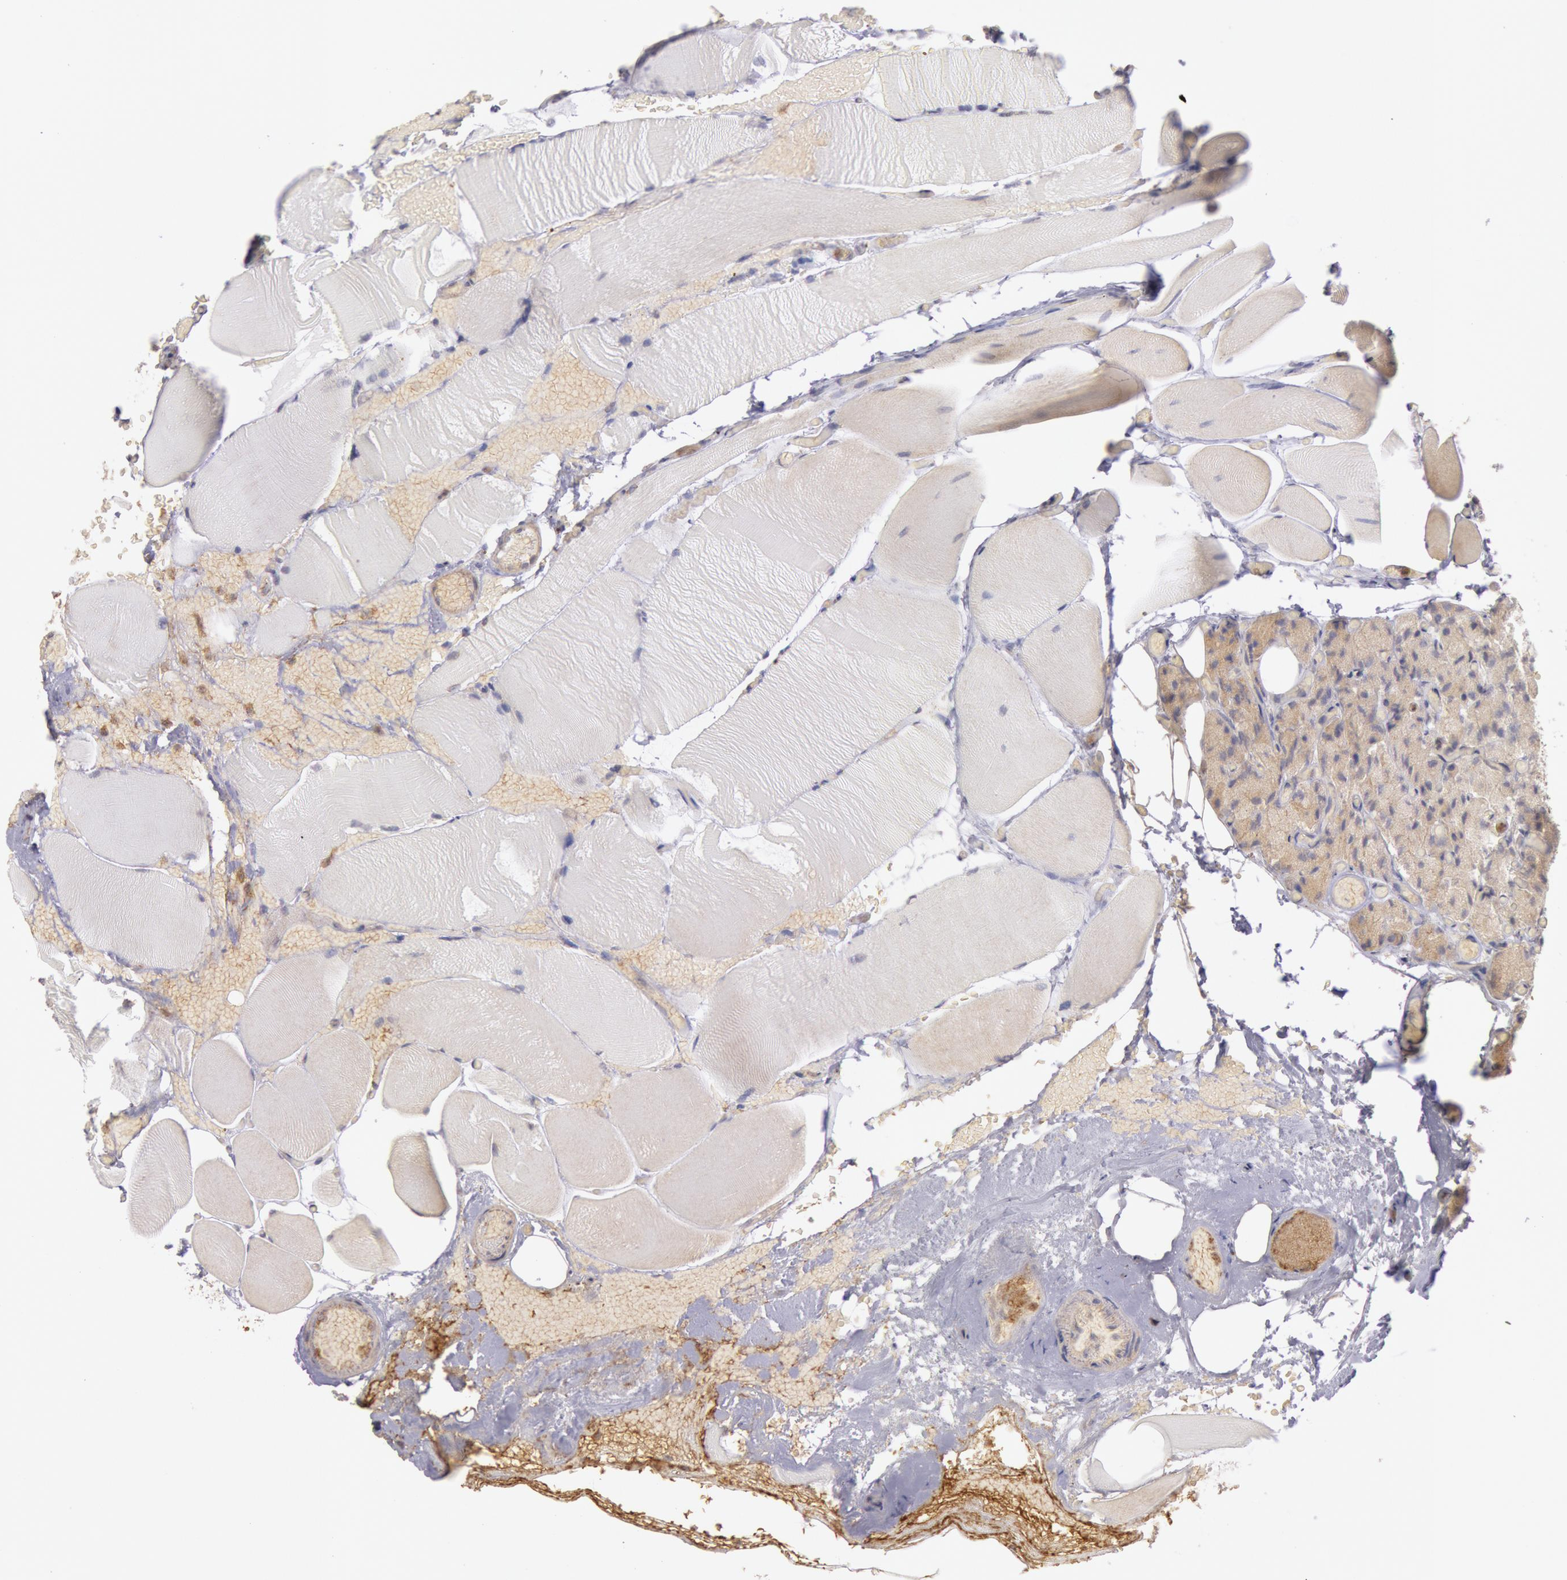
{"staining": {"intensity": "moderate", "quantity": ">75%", "location": "cytoplasmic/membranous"}, "tissue": "parathyroid gland", "cell_type": "Glandular cells", "image_type": "normal", "snomed": [{"axis": "morphology", "description": "Normal tissue, NOS"}, {"axis": "topography", "description": "Skeletal muscle"}, {"axis": "topography", "description": "Parathyroid gland"}], "caption": "Moderate cytoplasmic/membranous positivity is seen in approximately >75% of glandular cells in normal parathyroid gland. (Stains: DAB (3,3'-diaminobenzidine) in brown, nuclei in blue, Microscopy: brightfield microscopy at high magnification).", "gene": "PLA2G6", "patient": {"sex": "female", "age": 37}}